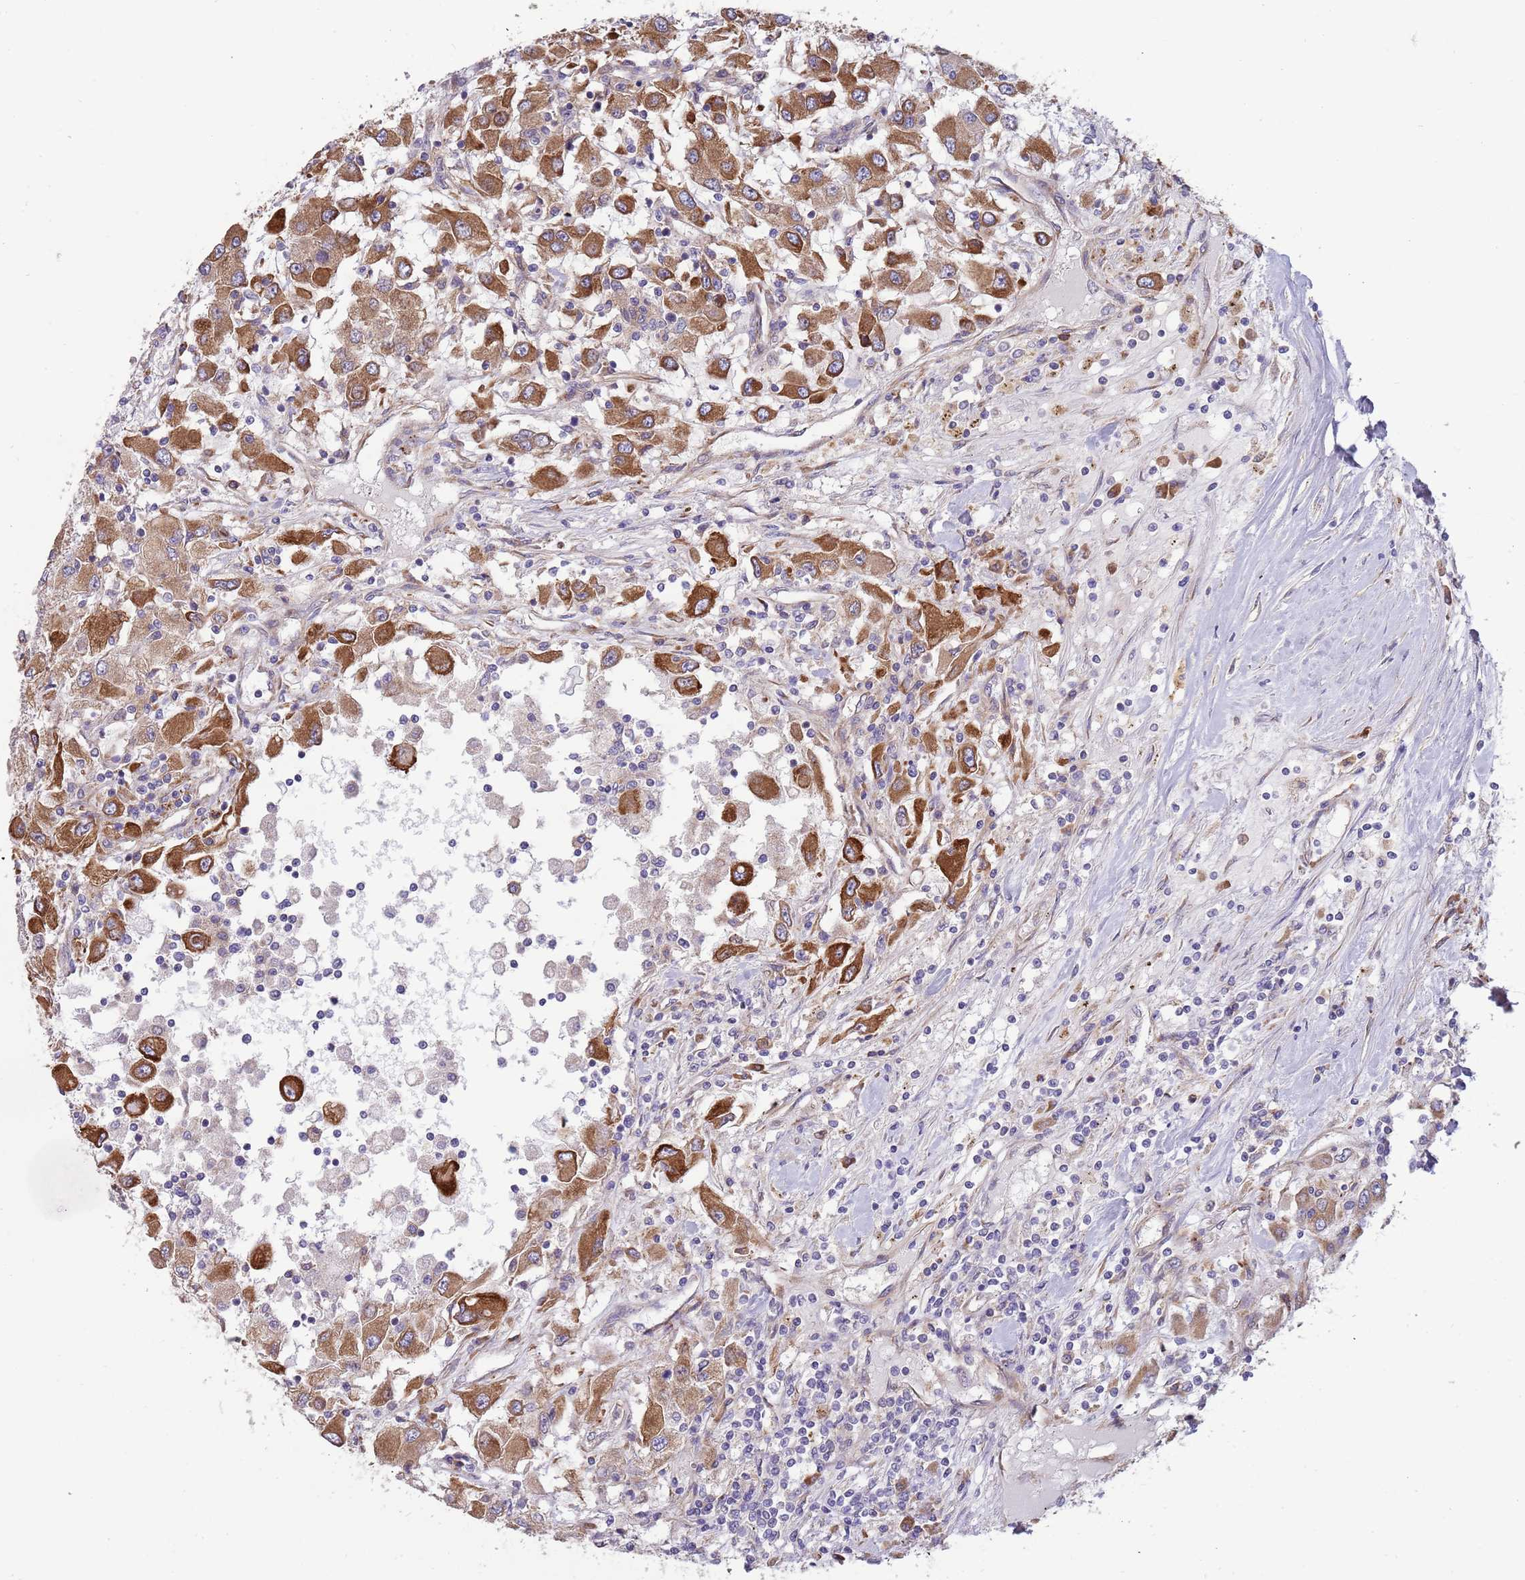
{"staining": {"intensity": "moderate", "quantity": ">75%", "location": "cytoplasmic/membranous"}, "tissue": "renal cancer", "cell_type": "Tumor cells", "image_type": "cancer", "snomed": [{"axis": "morphology", "description": "Adenocarcinoma, NOS"}, {"axis": "topography", "description": "Kidney"}], "caption": "An image showing moderate cytoplasmic/membranous positivity in about >75% of tumor cells in renal adenocarcinoma, as visualized by brown immunohistochemical staining.", "gene": "ARMCX6", "patient": {"sex": "female", "age": 67}}